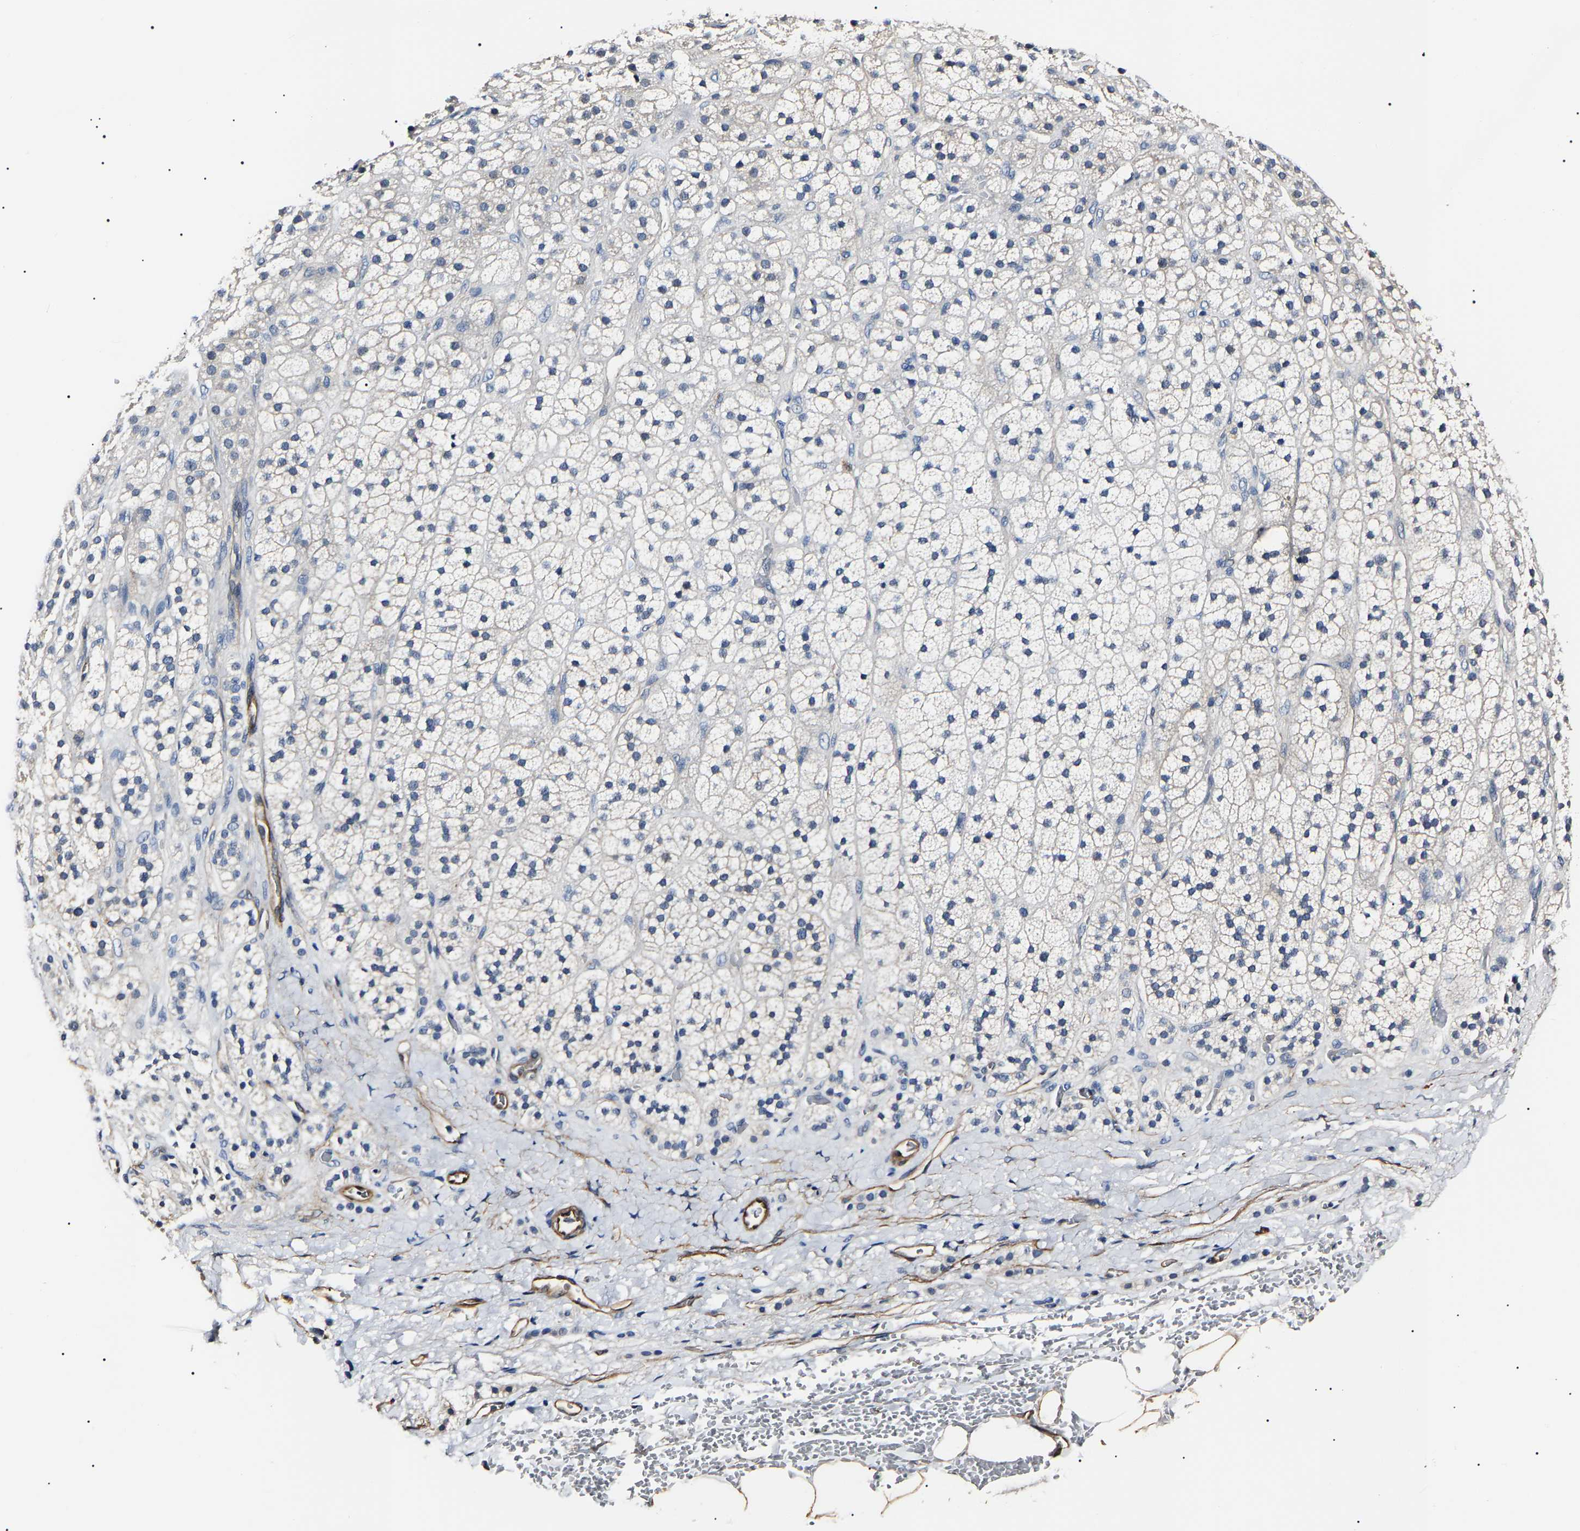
{"staining": {"intensity": "negative", "quantity": "none", "location": "none"}, "tissue": "adrenal gland", "cell_type": "Glandular cells", "image_type": "normal", "snomed": [{"axis": "morphology", "description": "Normal tissue, NOS"}, {"axis": "topography", "description": "Adrenal gland"}], "caption": "Immunohistochemistry histopathology image of benign adrenal gland: human adrenal gland stained with DAB (3,3'-diaminobenzidine) demonstrates no significant protein expression in glandular cells. Brightfield microscopy of IHC stained with DAB (brown) and hematoxylin (blue), captured at high magnification.", "gene": "KLHL42", "patient": {"sex": "male", "age": 56}}